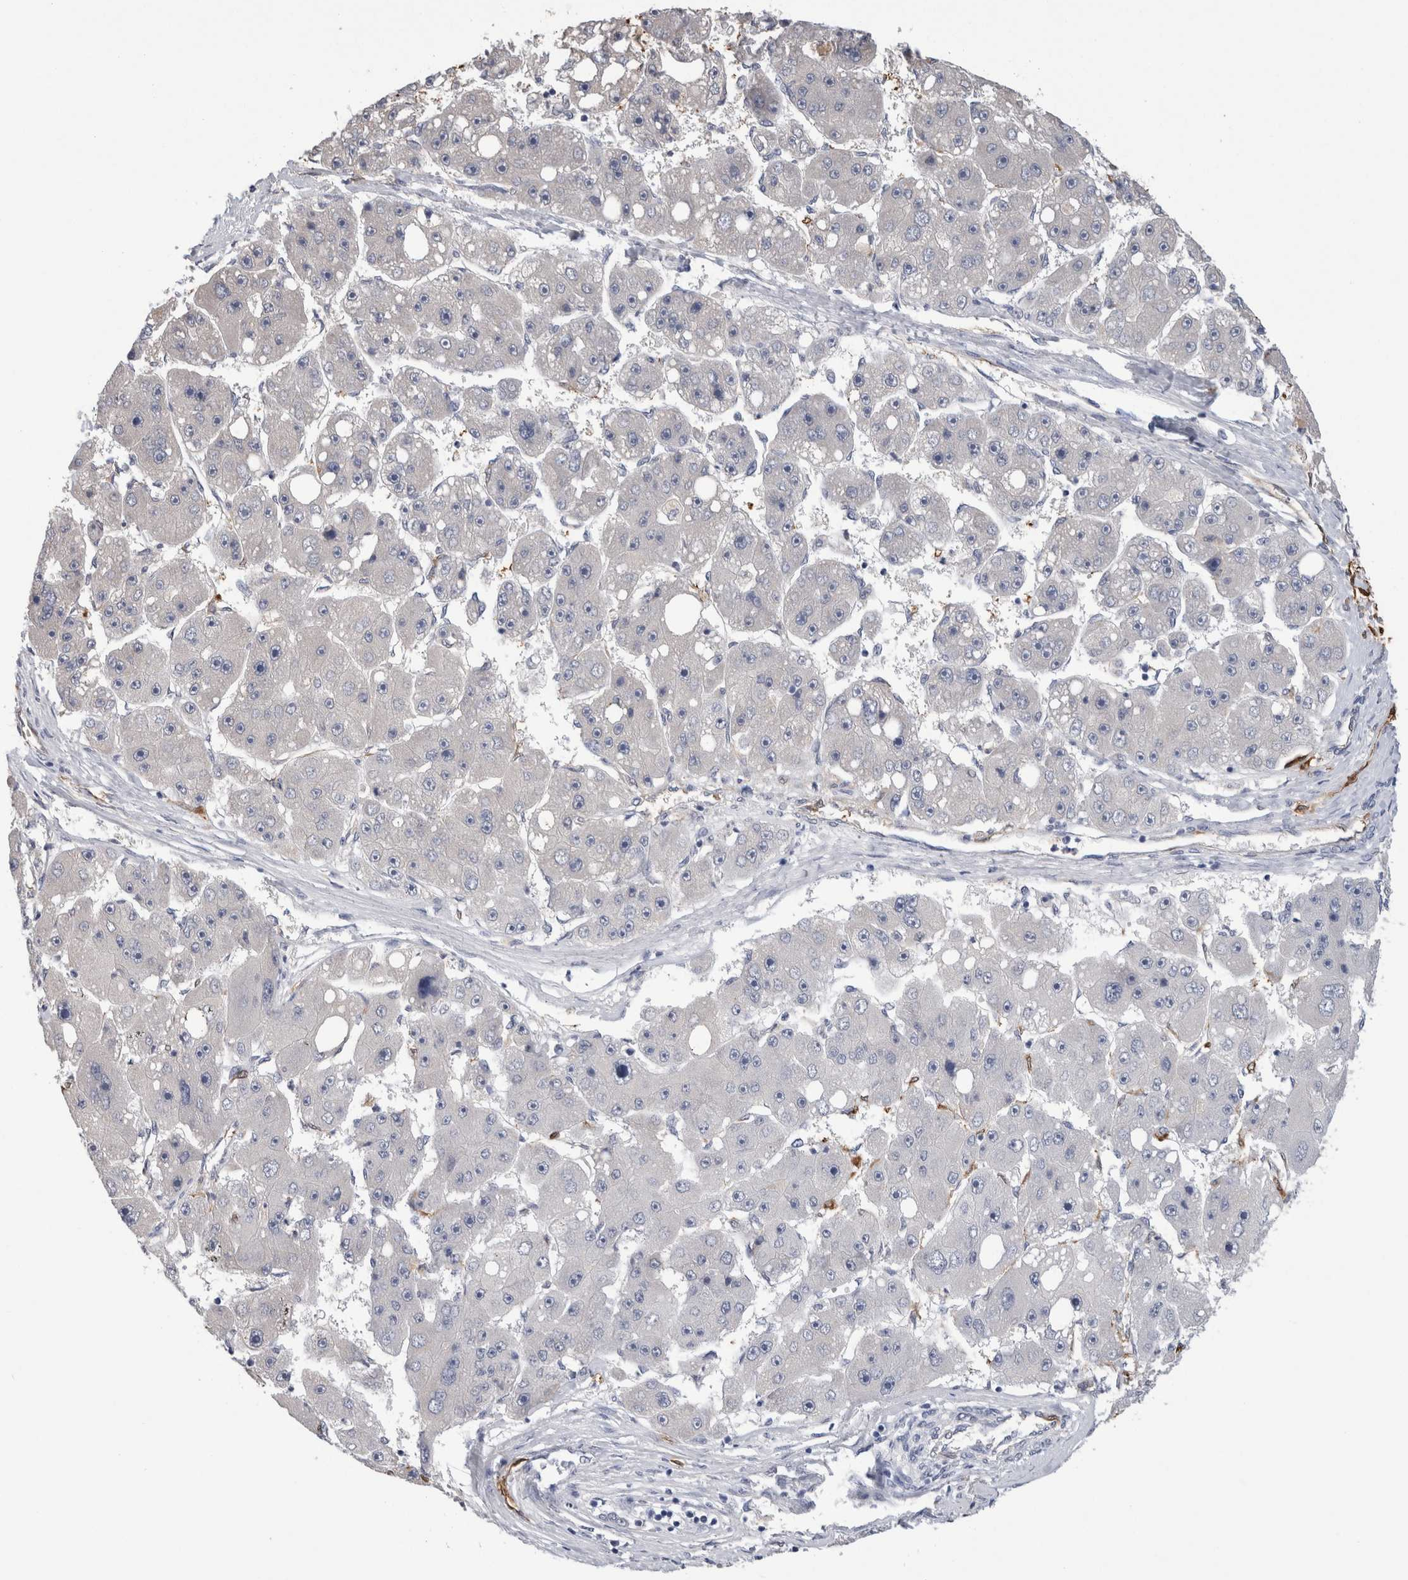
{"staining": {"intensity": "negative", "quantity": "none", "location": "none"}, "tissue": "liver cancer", "cell_type": "Tumor cells", "image_type": "cancer", "snomed": [{"axis": "morphology", "description": "Carcinoma, Hepatocellular, NOS"}, {"axis": "topography", "description": "Liver"}], "caption": "Tumor cells are negative for protein expression in human hepatocellular carcinoma (liver). The staining is performed using DAB brown chromogen with nuclei counter-stained in using hematoxylin.", "gene": "FABP4", "patient": {"sex": "female", "age": 61}}